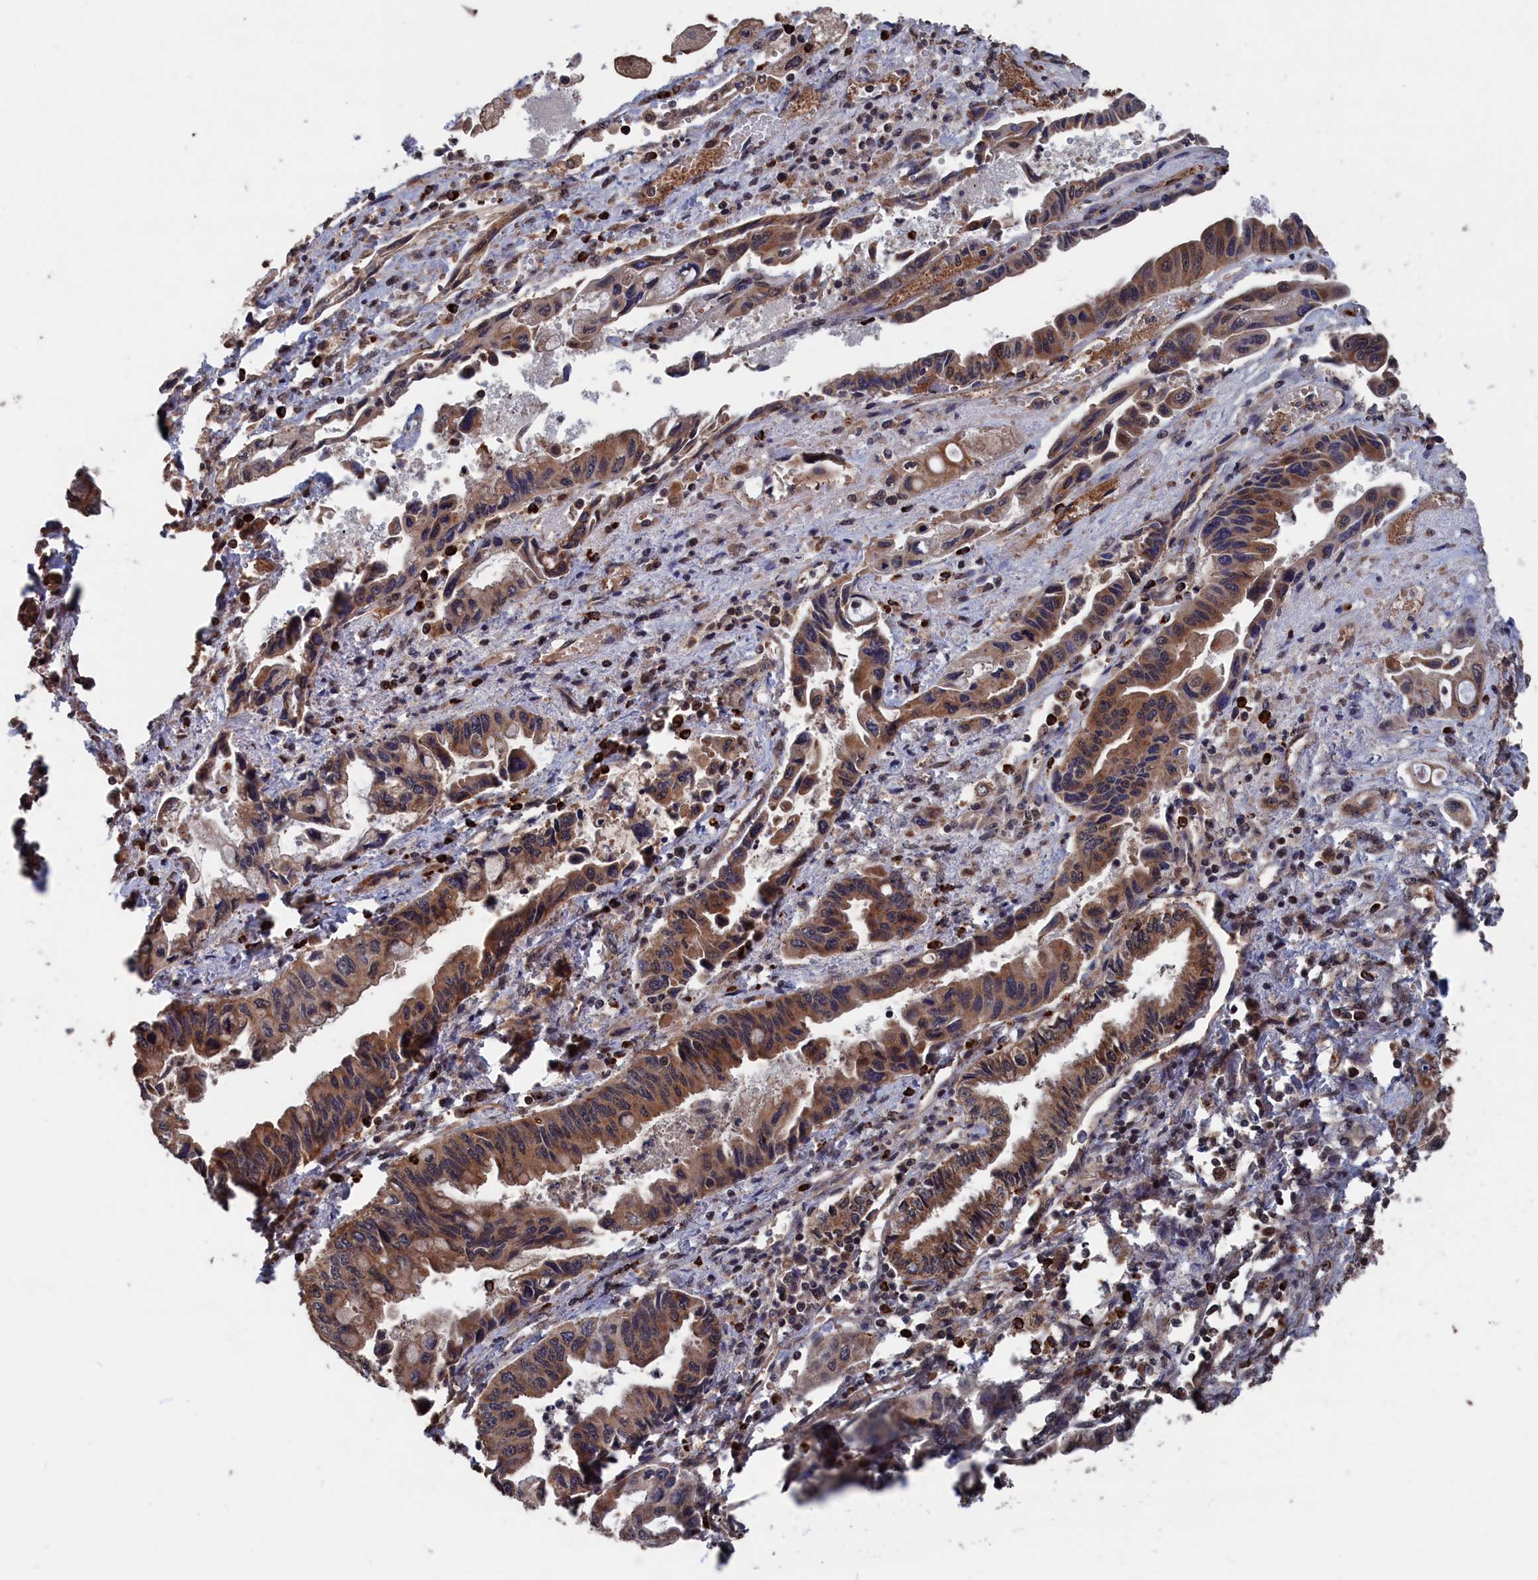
{"staining": {"intensity": "moderate", "quantity": ">75%", "location": "cytoplasmic/membranous,nuclear"}, "tissue": "pancreatic cancer", "cell_type": "Tumor cells", "image_type": "cancer", "snomed": [{"axis": "morphology", "description": "Adenocarcinoma, NOS"}, {"axis": "topography", "description": "Pancreas"}], "caption": "Immunohistochemical staining of adenocarcinoma (pancreatic) displays moderate cytoplasmic/membranous and nuclear protein expression in approximately >75% of tumor cells.", "gene": "PDE12", "patient": {"sex": "female", "age": 50}}